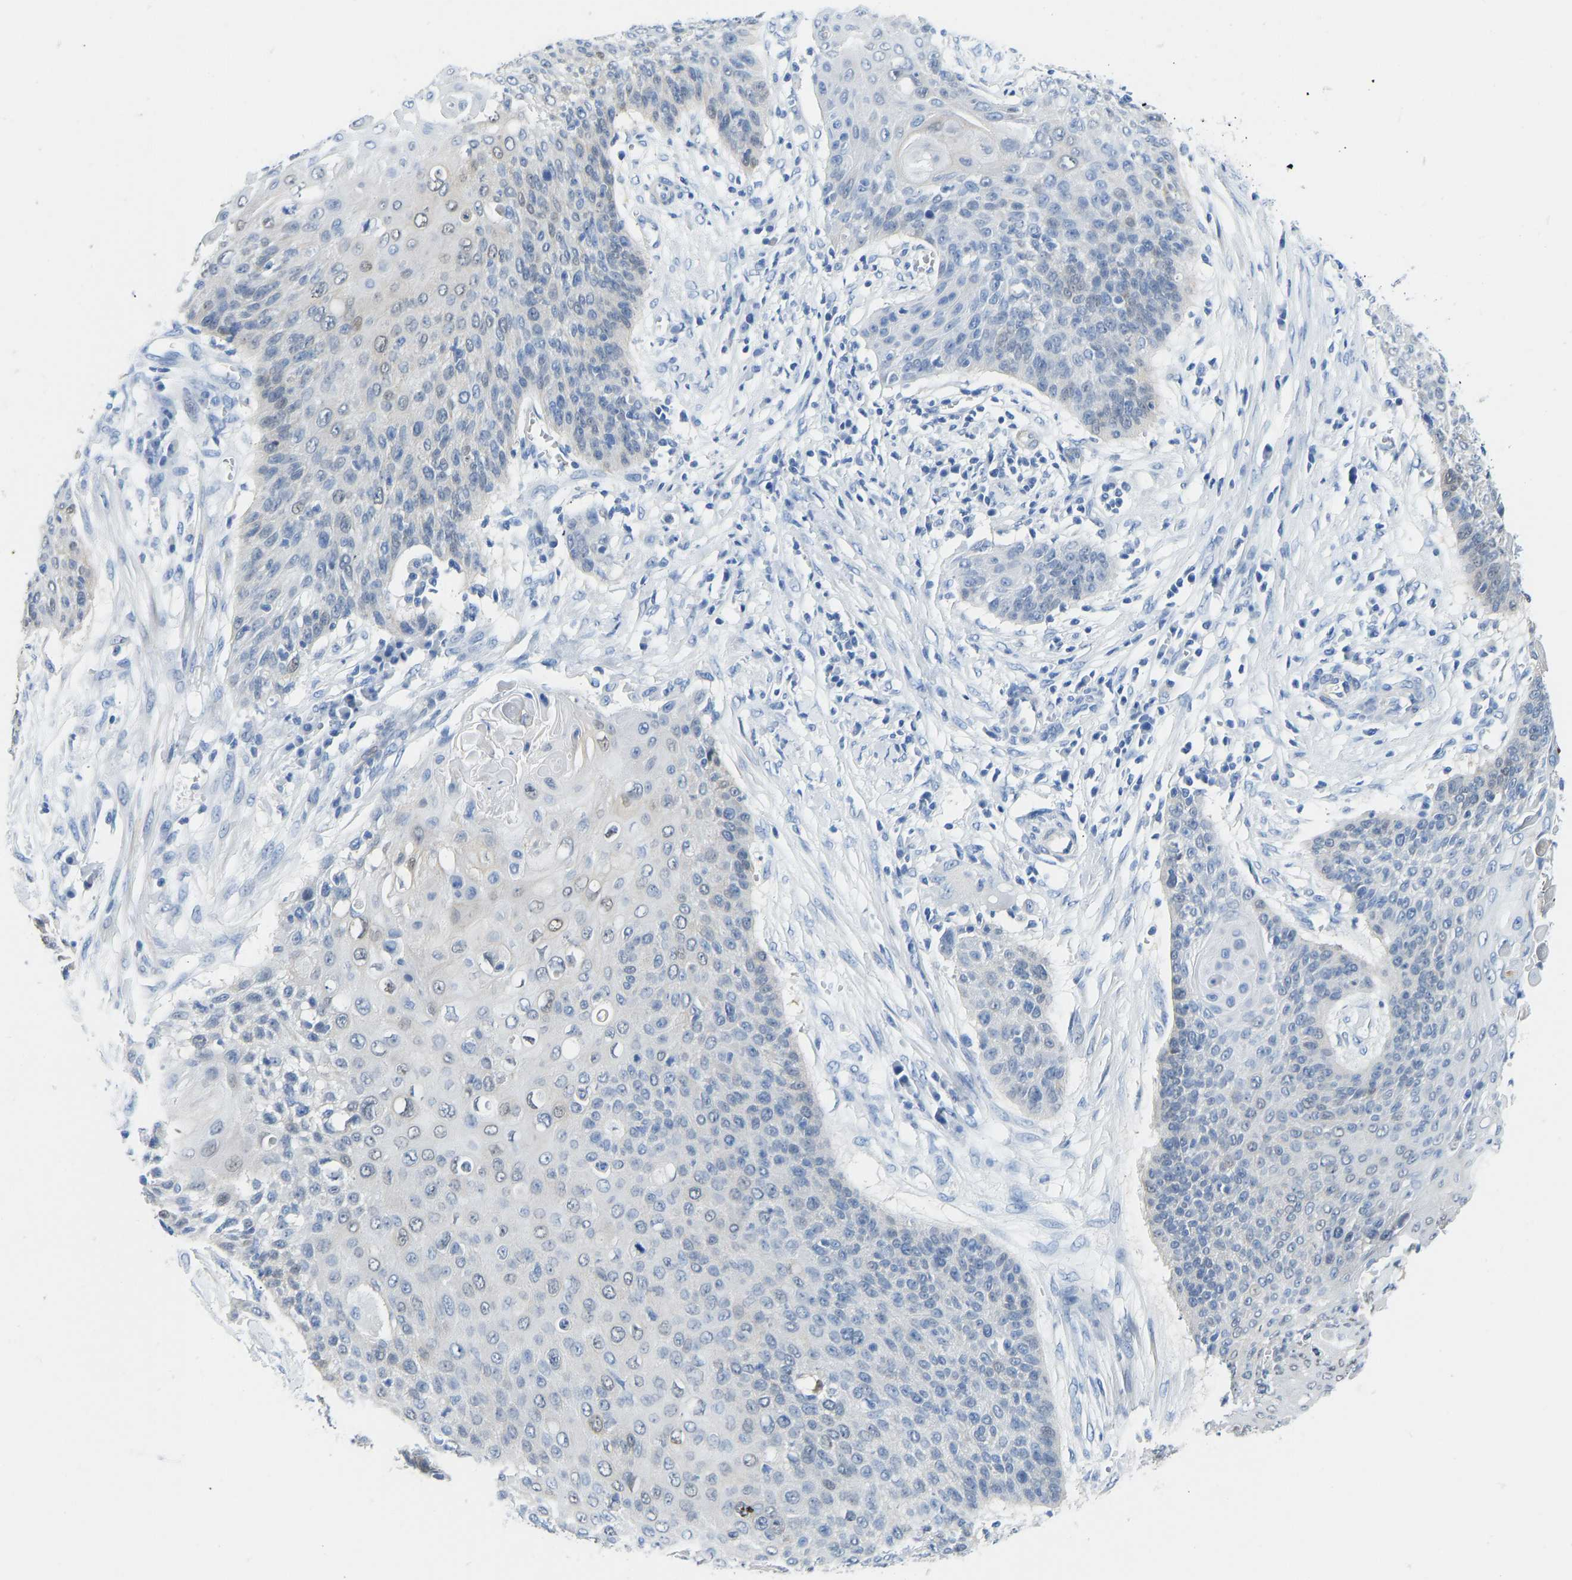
{"staining": {"intensity": "negative", "quantity": "none", "location": "none"}, "tissue": "cervical cancer", "cell_type": "Tumor cells", "image_type": "cancer", "snomed": [{"axis": "morphology", "description": "Squamous cell carcinoma, NOS"}, {"axis": "topography", "description": "Cervix"}], "caption": "High magnification brightfield microscopy of cervical cancer (squamous cell carcinoma) stained with DAB (3,3'-diaminobenzidine) (brown) and counterstained with hematoxylin (blue): tumor cells show no significant positivity. Brightfield microscopy of immunohistochemistry (IHC) stained with DAB (brown) and hematoxylin (blue), captured at high magnification.", "gene": "NKAIN3", "patient": {"sex": "female", "age": 39}}